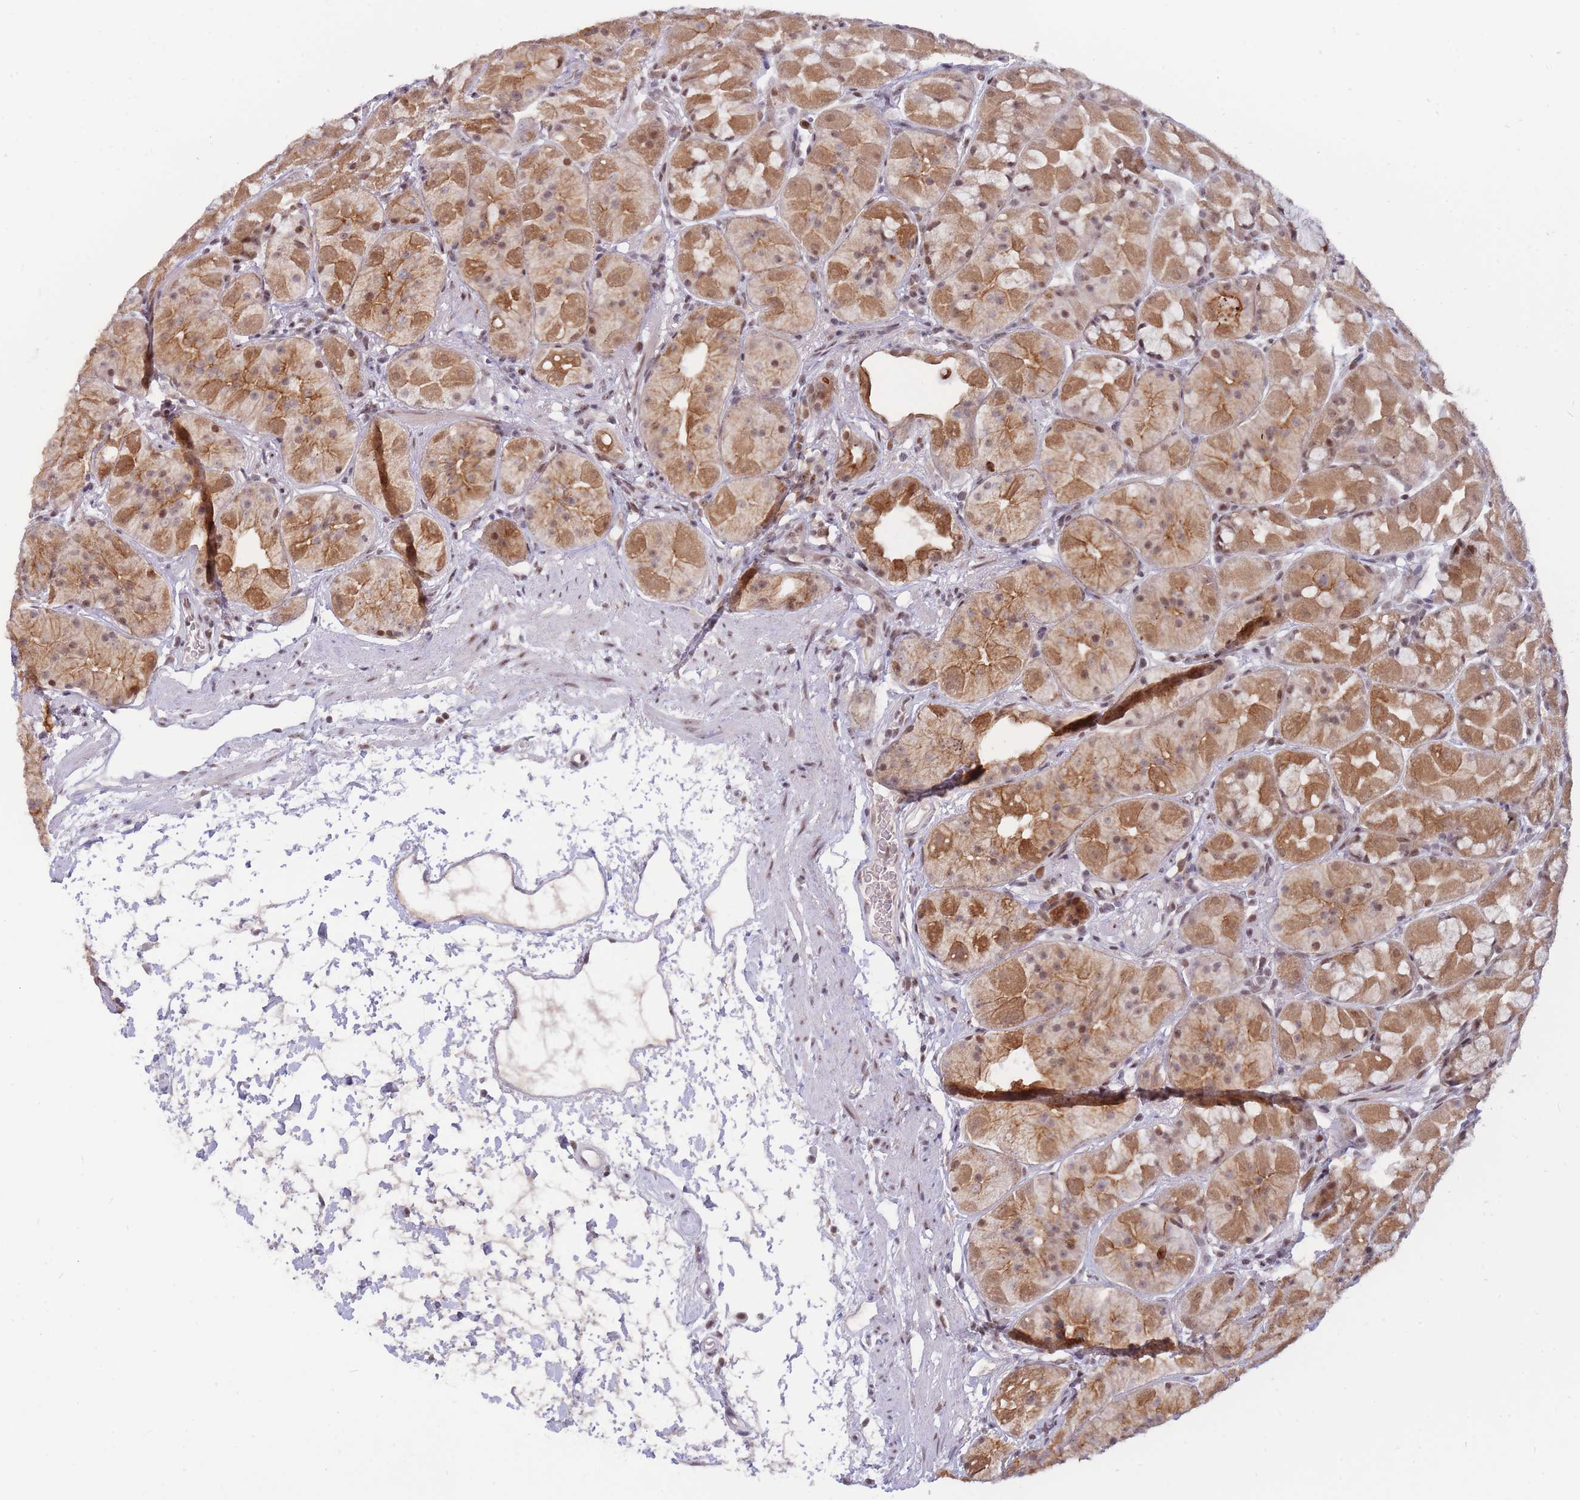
{"staining": {"intensity": "moderate", "quantity": ">75%", "location": "cytoplasmic/membranous,nuclear"}, "tissue": "stomach", "cell_type": "Glandular cells", "image_type": "normal", "snomed": [{"axis": "morphology", "description": "Normal tissue, NOS"}, {"axis": "topography", "description": "Stomach"}], "caption": "Protein expression analysis of unremarkable stomach shows moderate cytoplasmic/membranous,nuclear staining in about >75% of glandular cells.", "gene": "TARBP2", "patient": {"sex": "male", "age": 57}}